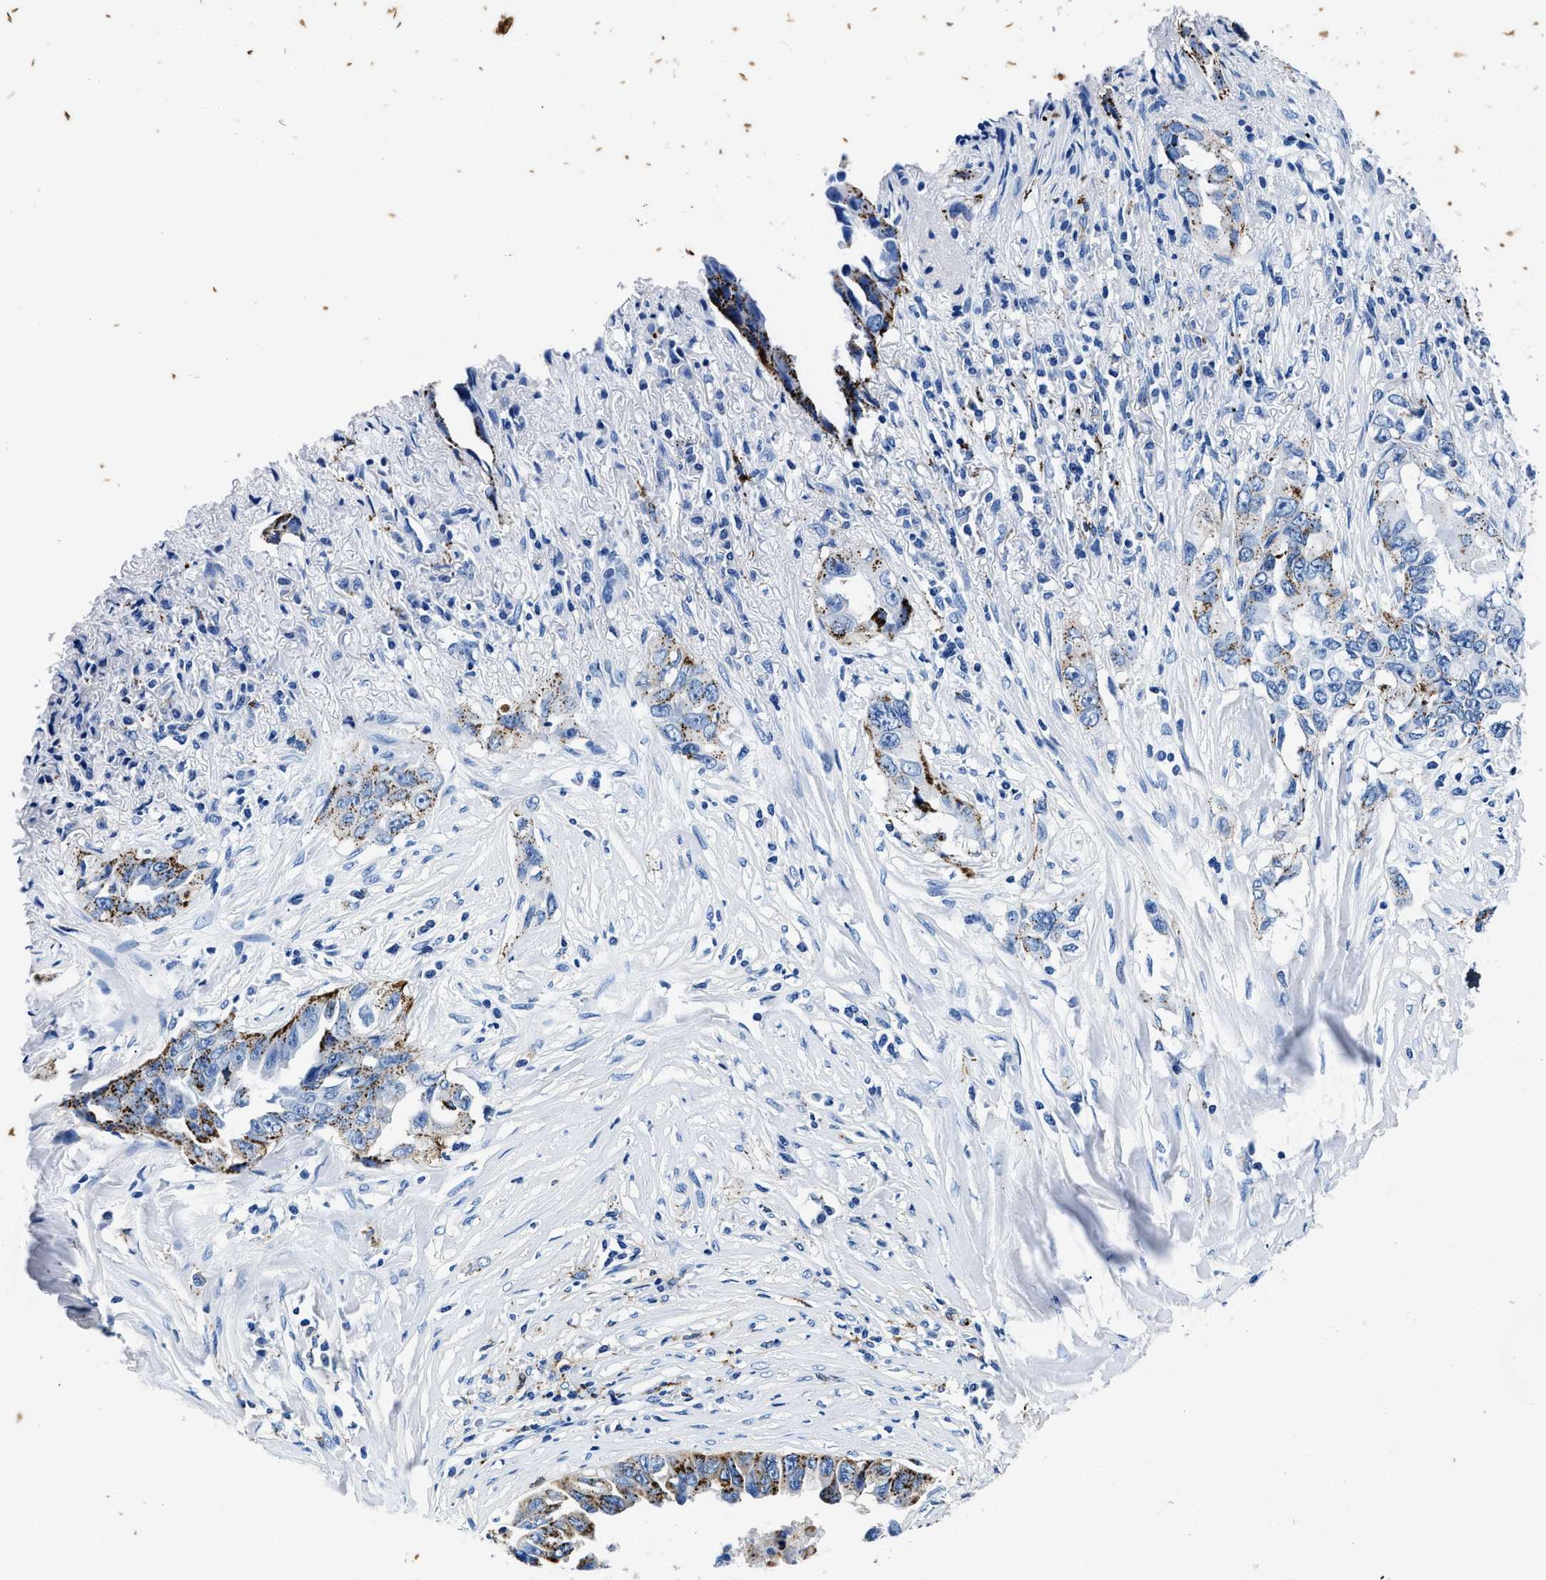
{"staining": {"intensity": "moderate", "quantity": "25%-75%", "location": "cytoplasmic/membranous"}, "tissue": "lung cancer", "cell_type": "Tumor cells", "image_type": "cancer", "snomed": [{"axis": "morphology", "description": "Adenocarcinoma, NOS"}, {"axis": "topography", "description": "Lung"}], "caption": "Protein staining shows moderate cytoplasmic/membranous positivity in about 25%-75% of tumor cells in lung adenocarcinoma.", "gene": "OR14K1", "patient": {"sex": "female", "age": 51}}